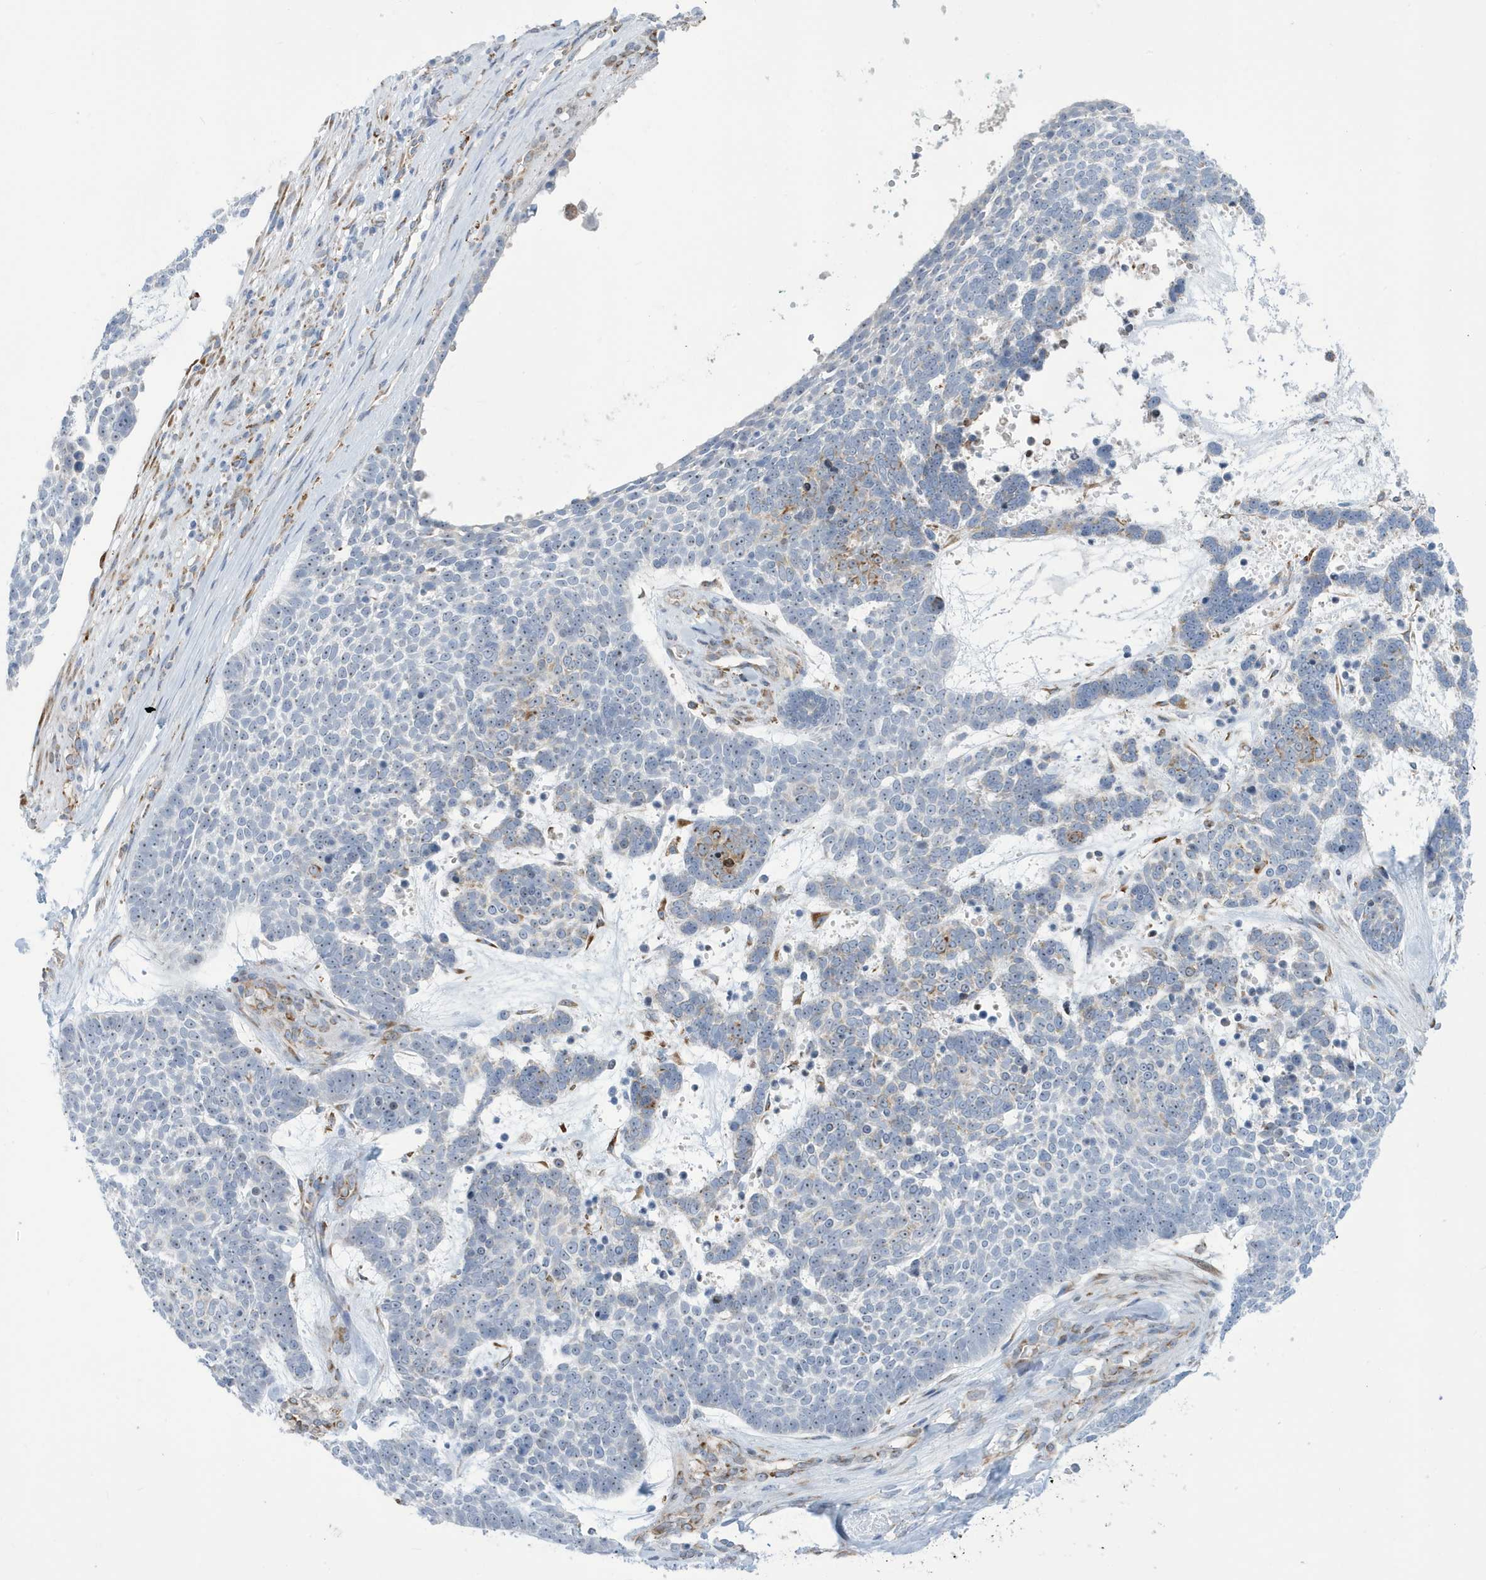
{"staining": {"intensity": "weak", "quantity": "<25%", "location": "cytoplasmic/membranous"}, "tissue": "skin cancer", "cell_type": "Tumor cells", "image_type": "cancer", "snomed": [{"axis": "morphology", "description": "Basal cell carcinoma"}, {"axis": "topography", "description": "Skin"}], "caption": "DAB immunohistochemical staining of basal cell carcinoma (skin) demonstrates no significant positivity in tumor cells.", "gene": "SEMA3F", "patient": {"sex": "female", "age": 81}}